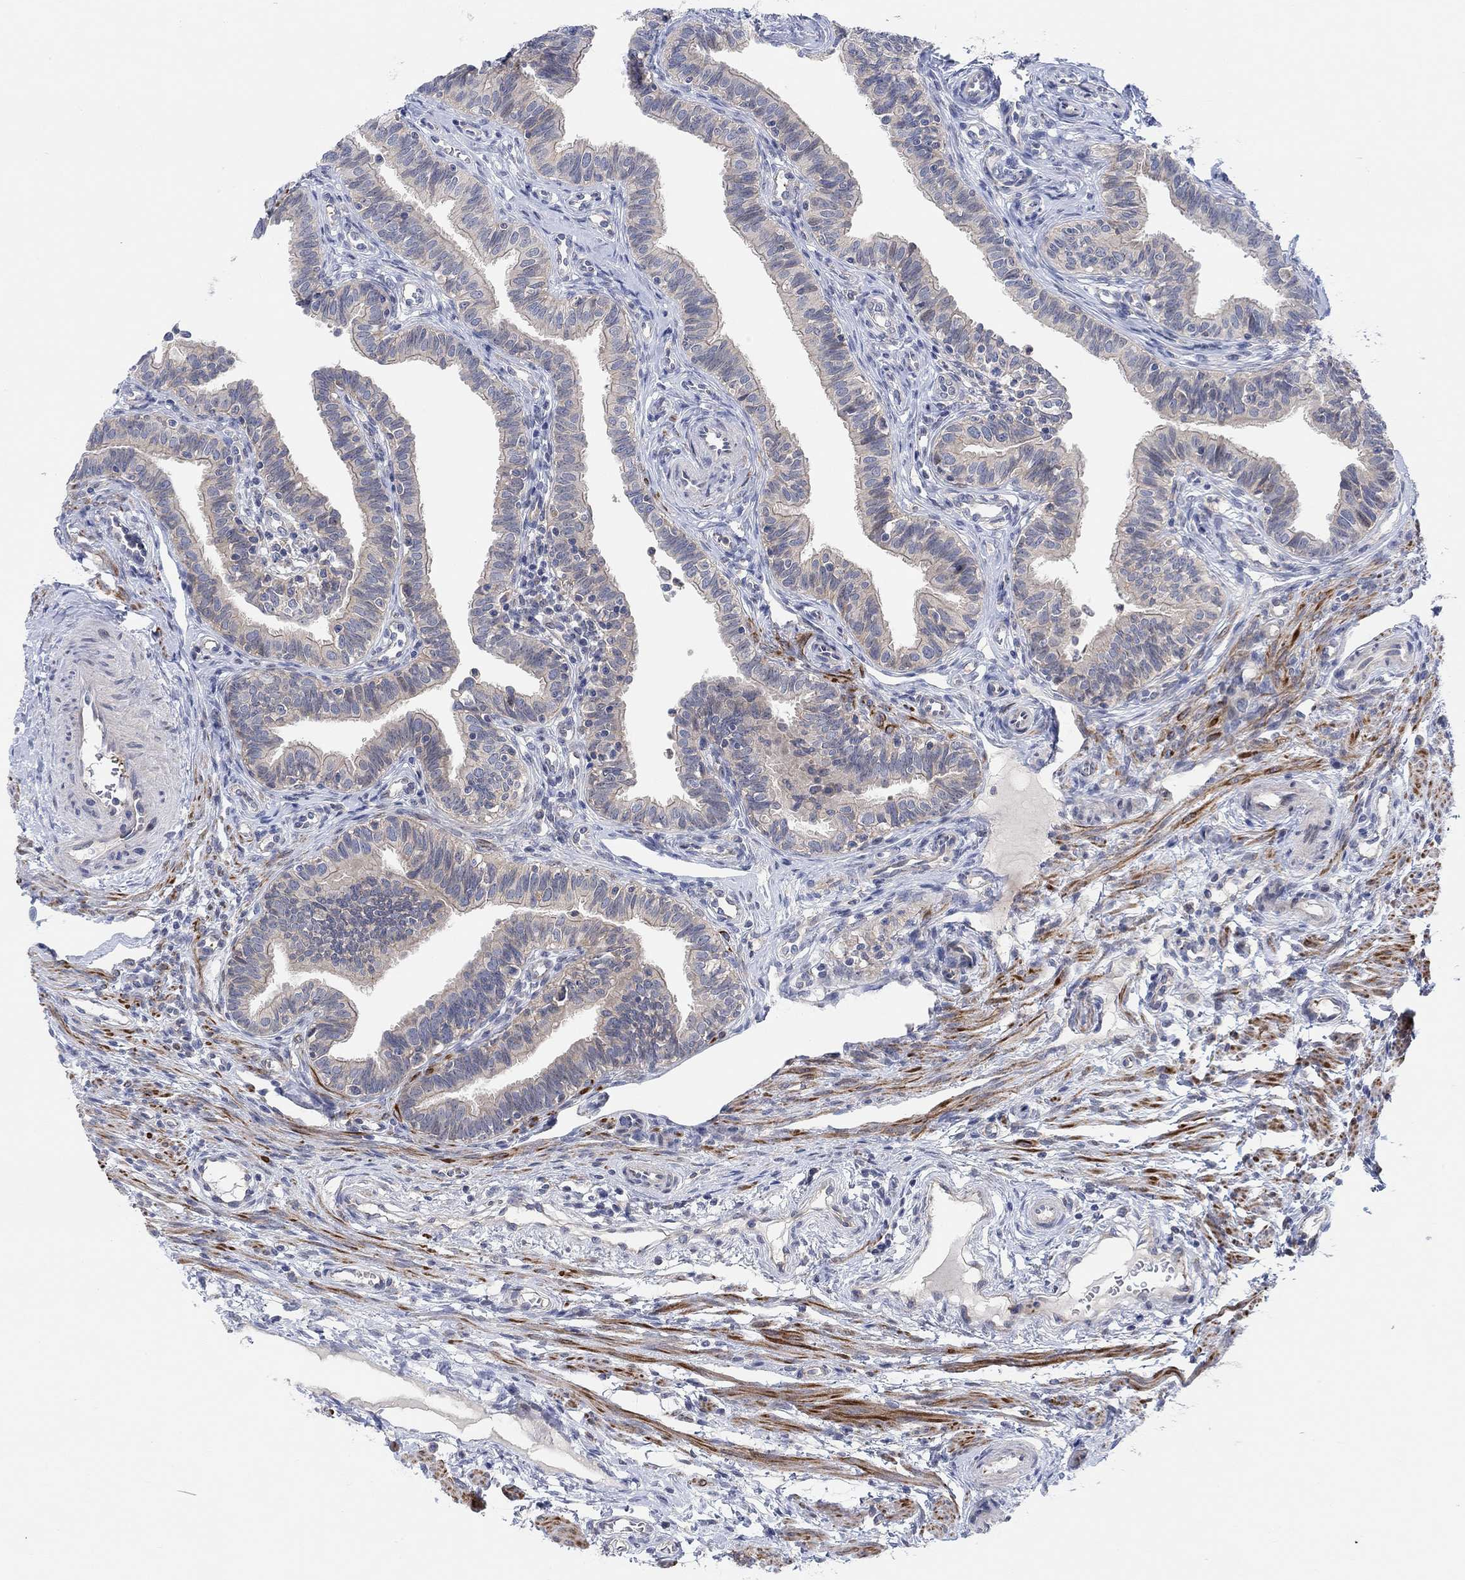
{"staining": {"intensity": "weak", "quantity": "<25%", "location": "cytoplasmic/membranous"}, "tissue": "fallopian tube", "cell_type": "Glandular cells", "image_type": "normal", "snomed": [{"axis": "morphology", "description": "Normal tissue, NOS"}, {"axis": "topography", "description": "Fallopian tube"}], "caption": "IHC micrograph of normal fallopian tube stained for a protein (brown), which shows no staining in glandular cells. Nuclei are stained in blue.", "gene": "PMFBP1", "patient": {"sex": "female", "age": 36}}